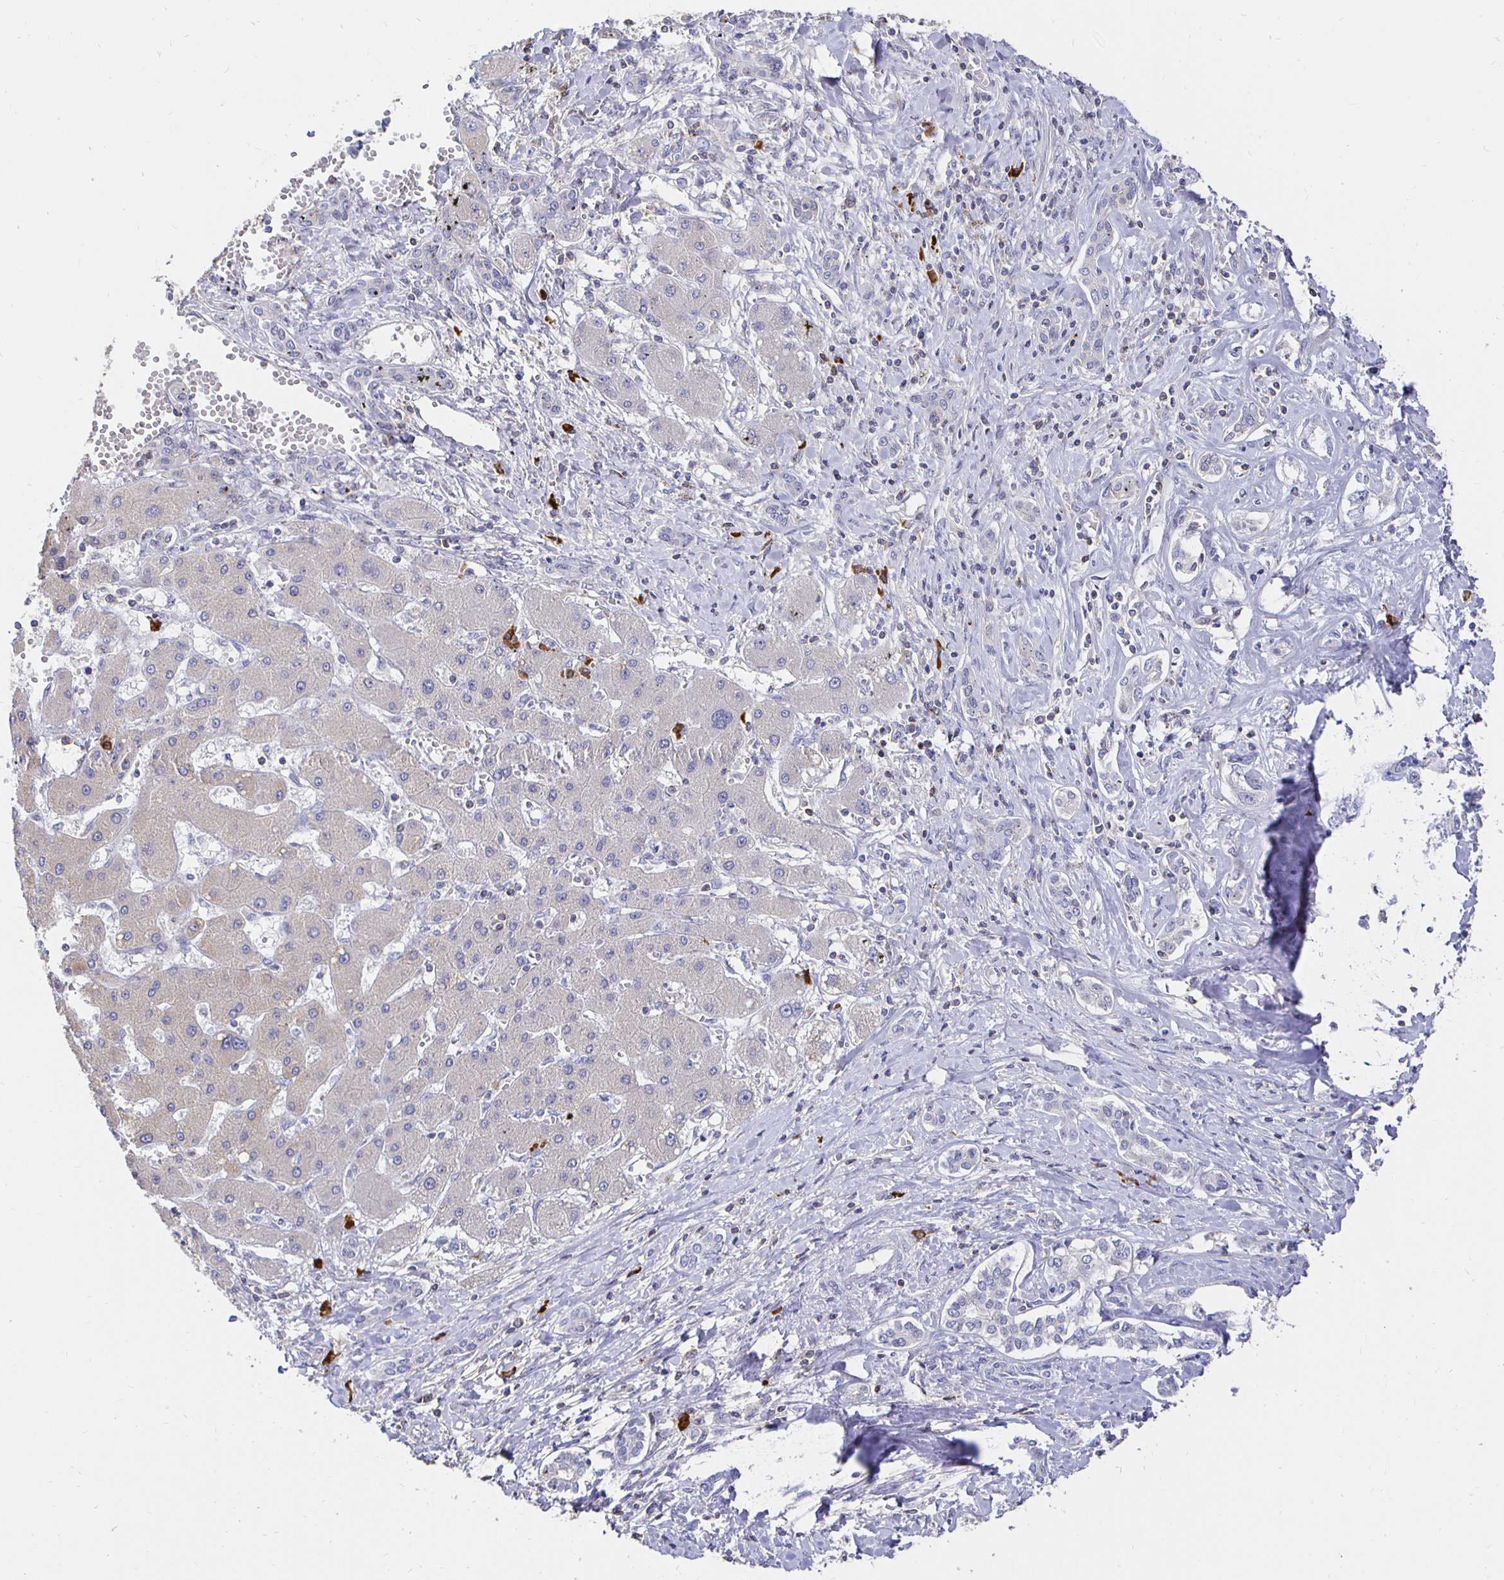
{"staining": {"intensity": "weak", "quantity": "<25%", "location": "cytoplasmic/membranous"}, "tissue": "liver cancer", "cell_type": "Tumor cells", "image_type": "cancer", "snomed": [{"axis": "morphology", "description": "Cholangiocarcinoma"}, {"axis": "topography", "description": "Liver"}], "caption": "Liver cancer was stained to show a protein in brown. There is no significant positivity in tumor cells.", "gene": "CXCR3", "patient": {"sex": "male", "age": 59}}